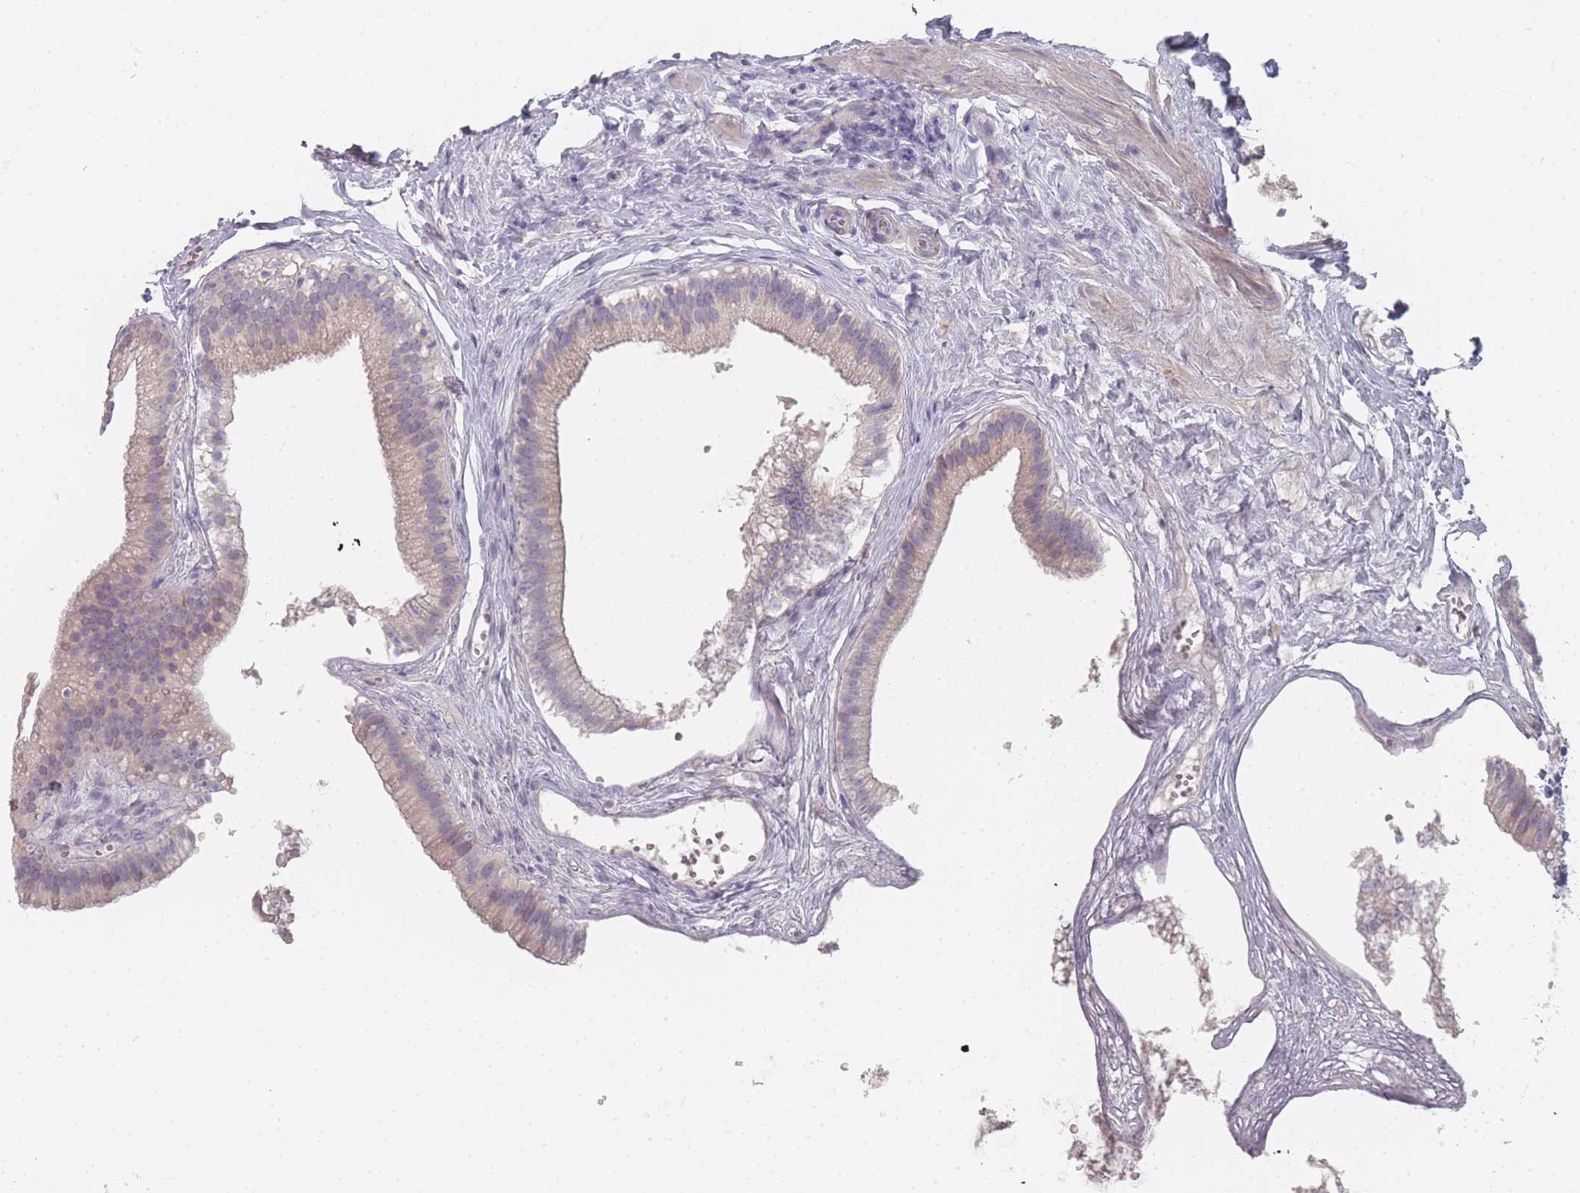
{"staining": {"intensity": "negative", "quantity": "none", "location": "none"}, "tissue": "gallbladder", "cell_type": "Glandular cells", "image_type": "normal", "snomed": [{"axis": "morphology", "description": "Normal tissue, NOS"}, {"axis": "topography", "description": "Gallbladder"}], "caption": "This is an IHC micrograph of normal gallbladder. There is no expression in glandular cells.", "gene": "SLC35E4", "patient": {"sex": "female", "age": 54}}